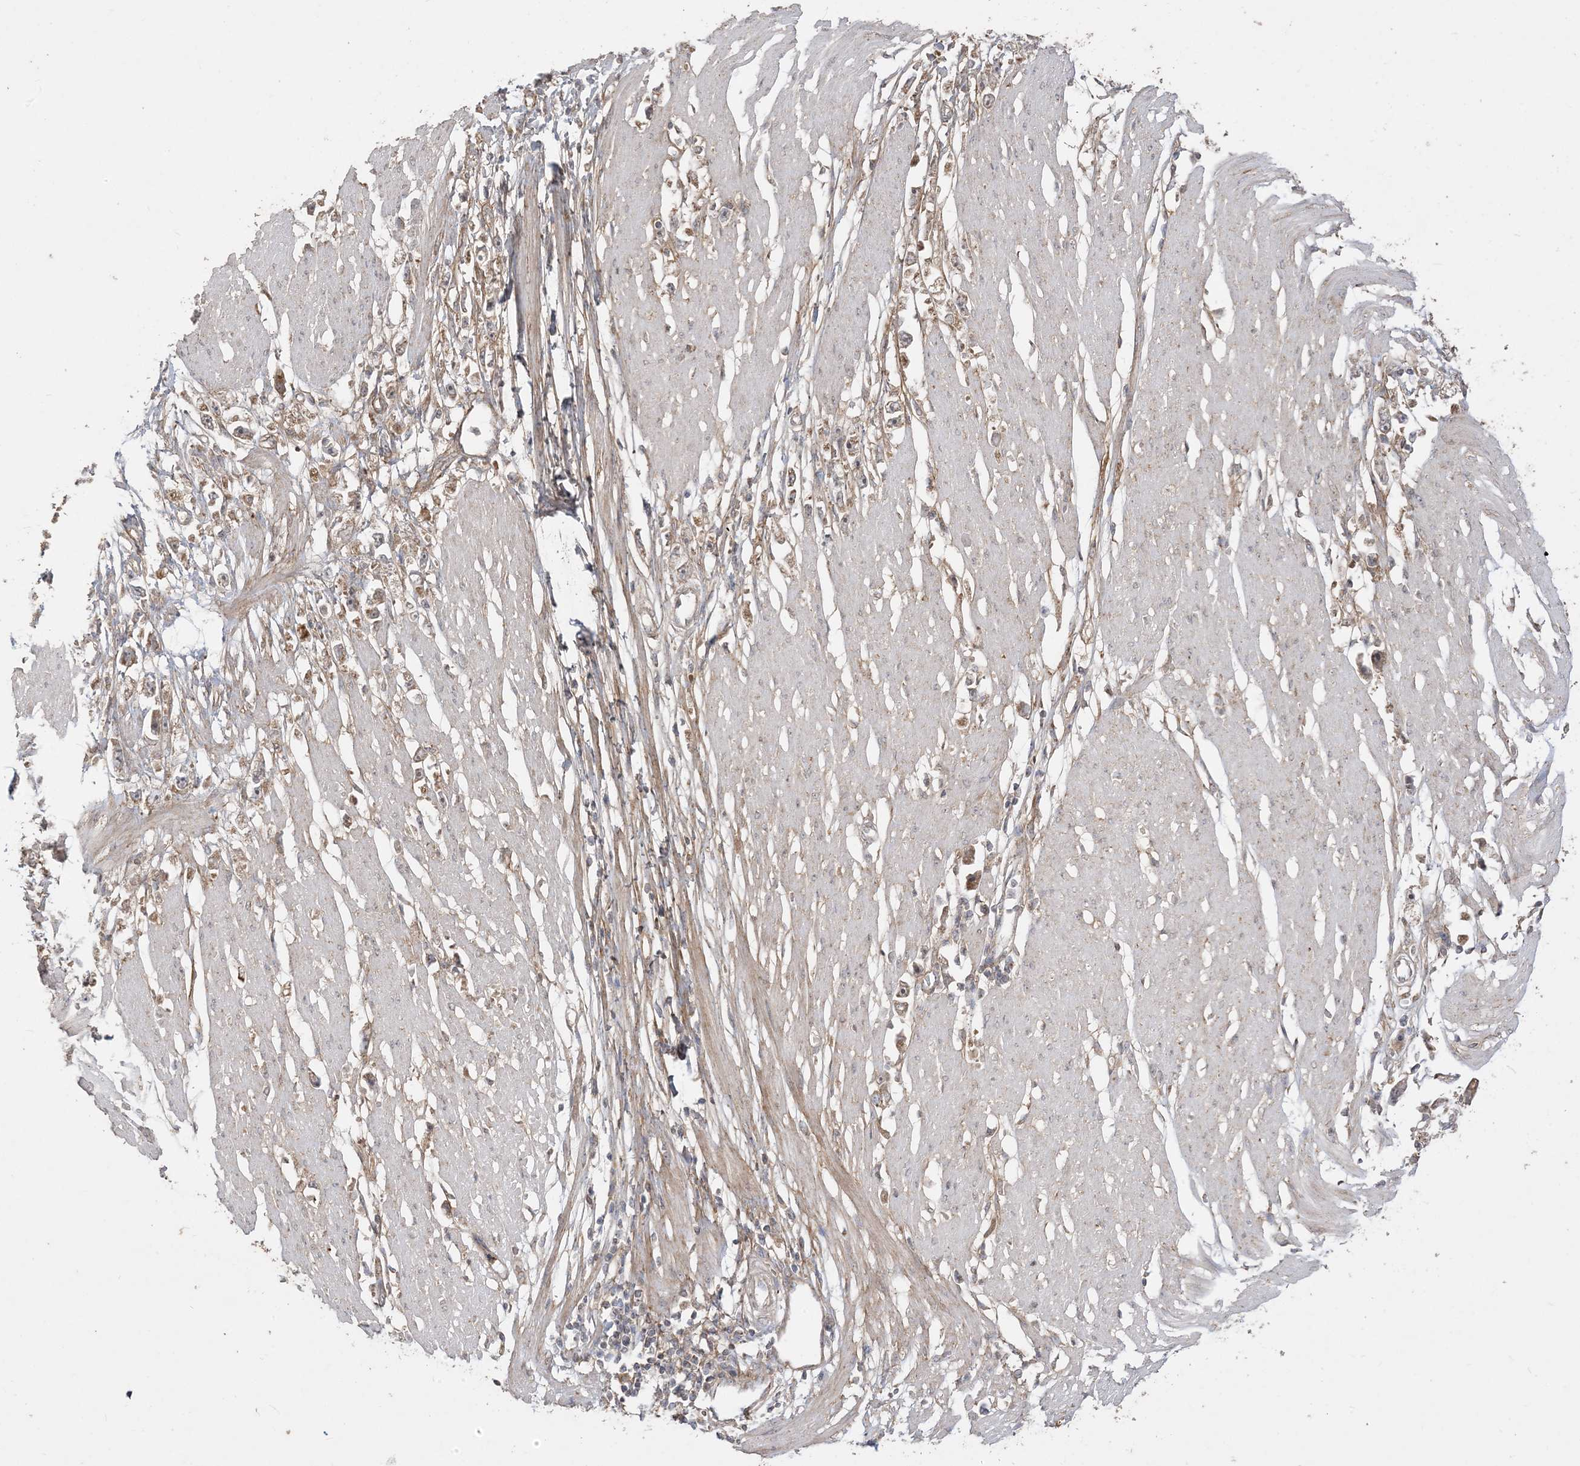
{"staining": {"intensity": "strong", "quantity": ">75%", "location": "cytoplasmic/membranous"}, "tissue": "stomach cancer", "cell_type": "Tumor cells", "image_type": "cancer", "snomed": [{"axis": "morphology", "description": "Adenocarcinoma, NOS"}, {"axis": "topography", "description": "Stomach"}], "caption": "Protein expression analysis of human stomach adenocarcinoma reveals strong cytoplasmic/membranous expression in approximately >75% of tumor cells.", "gene": "SIRT3", "patient": {"sex": "female", "age": 59}}